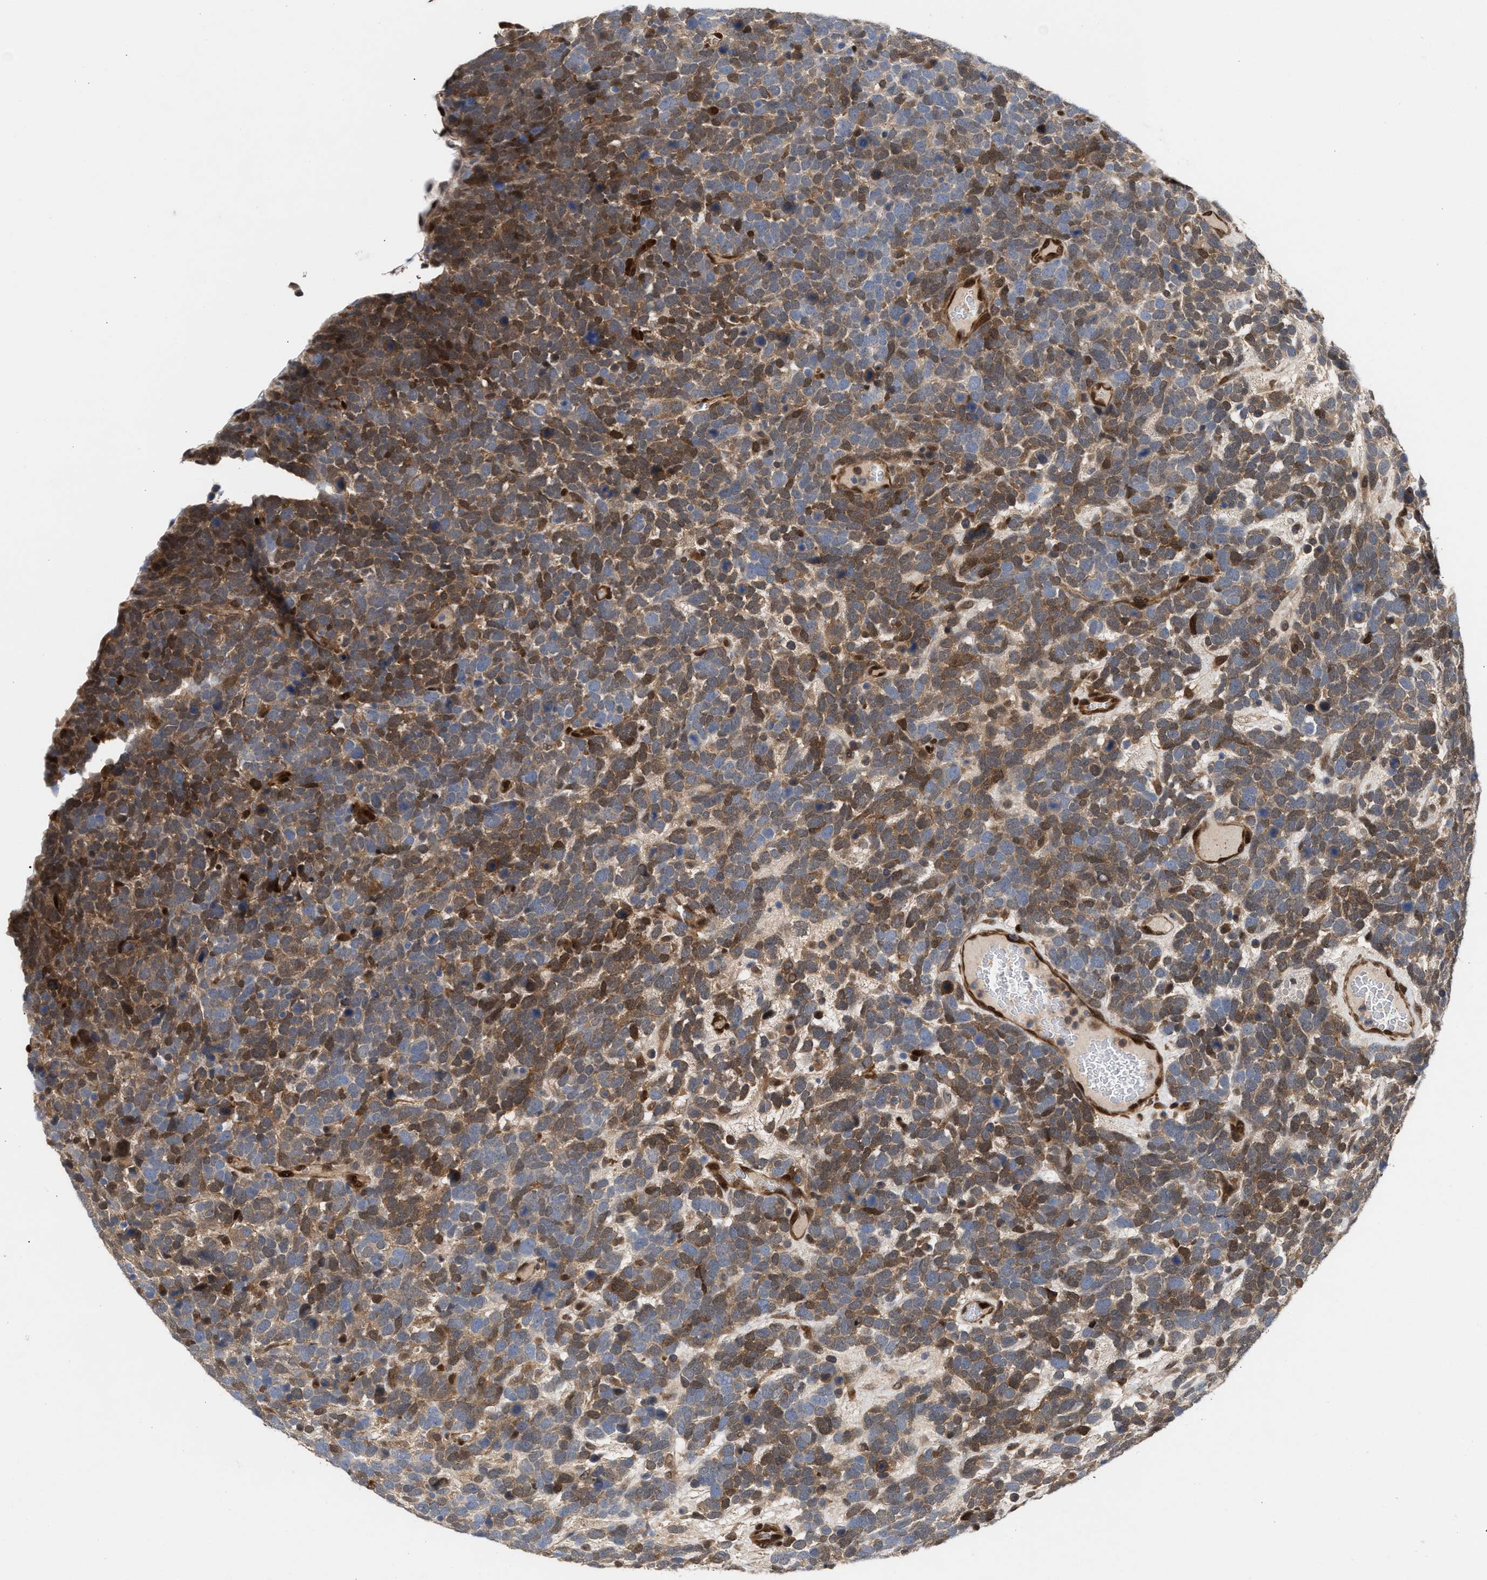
{"staining": {"intensity": "moderate", "quantity": ">75%", "location": "cytoplasmic/membranous"}, "tissue": "urothelial cancer", "cell_type": "Tumor cells", "image_type": "cancer", "snomed": [{"axis": "morphology", "description": "Urothelial carcinoma, High grade"}, {"axis": "topography", "description": "Urinary bladder"}], "caption": "Urothelial cancer stained with a protein marker reveals moderate staining in tumor cells.", "gene": "TP53I3", "patient": {"sex": "female", "age": 82}}